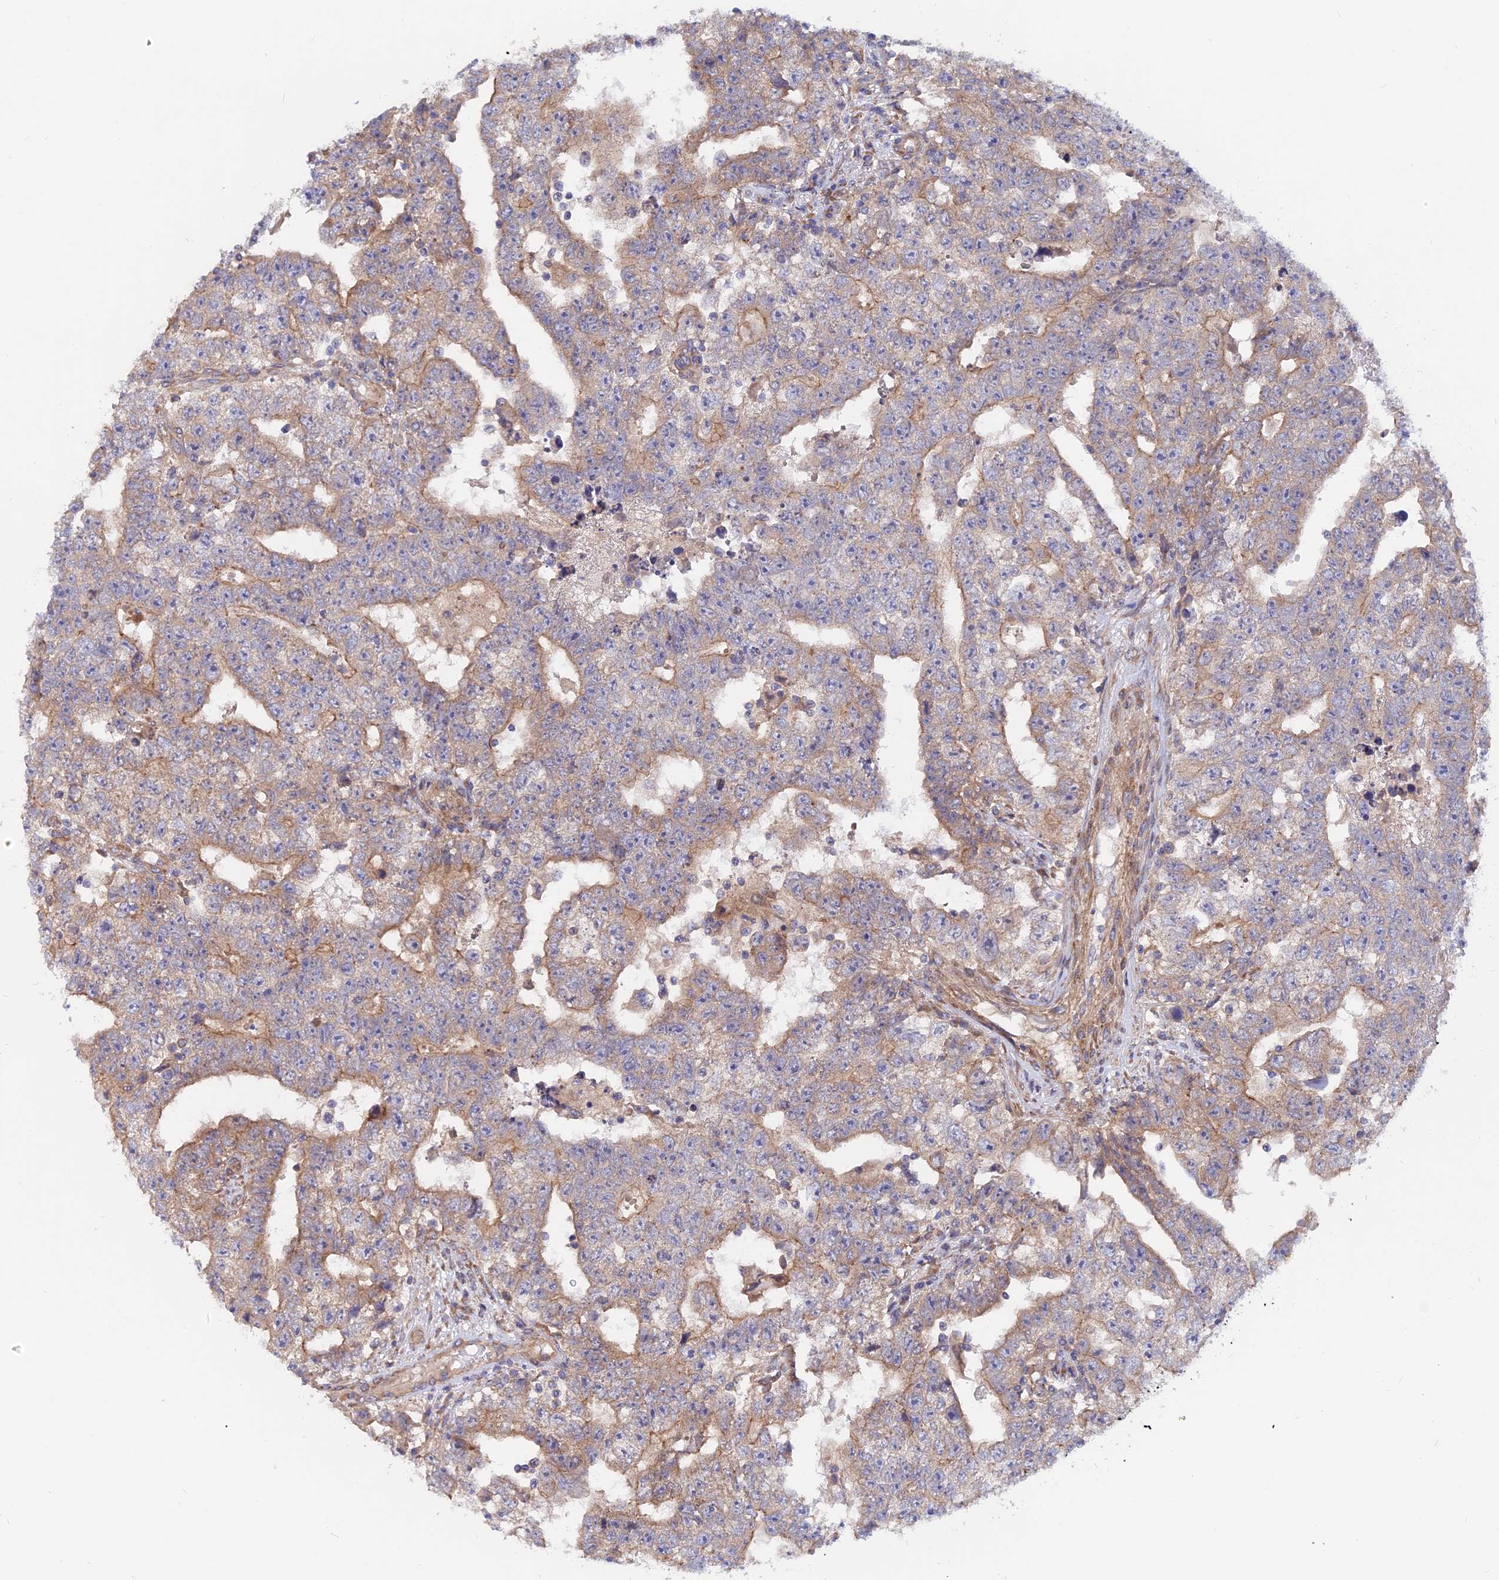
{"staining": {"intensity": "weak", "quantity": "25%-75%", "location": "cytoplasmic/membranous"}, "tissue": "testis cancer", "cell_type": "Tumor cells", "image_type": "cancer", "snomed": [{"axis": "morphology", "description": "Carcinoma, Embryonal, NOS"}, {"axis": "topography", "description": "Testis"}], "caption": "Testis cancer tissue exhibits weak cytoplasmic/membranous expression in approximately 25%-75% of tumor cells", "gene": "HYCC1", "patient": {"sex": "male", "age": 25}}